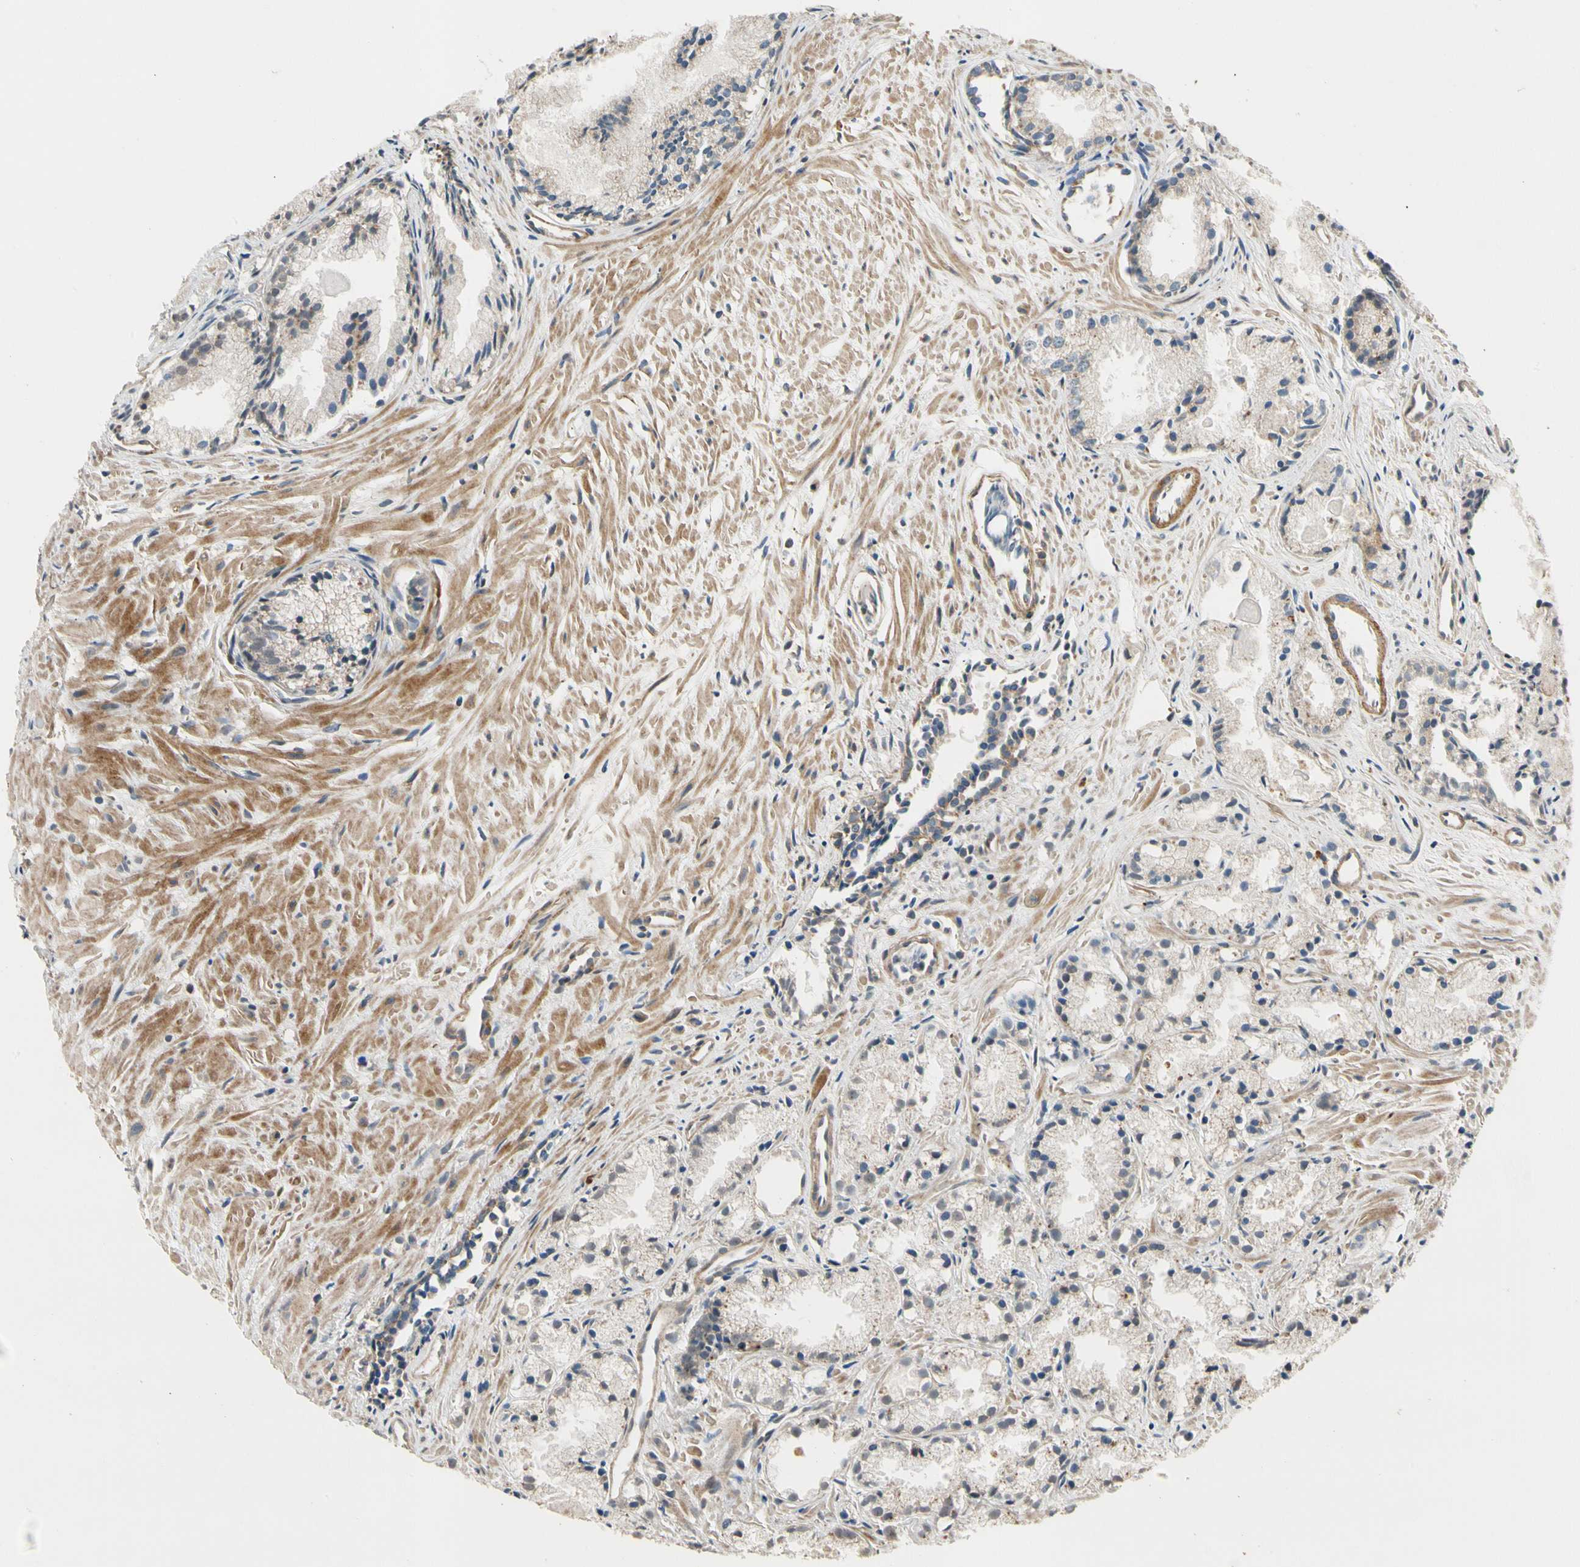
{"staining": {"intensity": "negative", "quantity": "none", "location": "none"}, "tissue": "prostate cancer", "cell_type": "Tumor cells", "image_type": "cancer", "snomed": [{"axis": "morphology", "description": "Adenocarcinoma, Low grade"}, {"axis": "topography", "description": "Prostate"}], "caption": "Immunohistochemistry (IHC) photomicrograph of neoplastic tissue: low-grade adenocarcinoma (prostate) stained with DAB (3,3'-diaminobenzidine) reveals no significant protein expression in tumor cells.", "gene": "MST1R", "patient": {"sex": "male", "age": 72}}